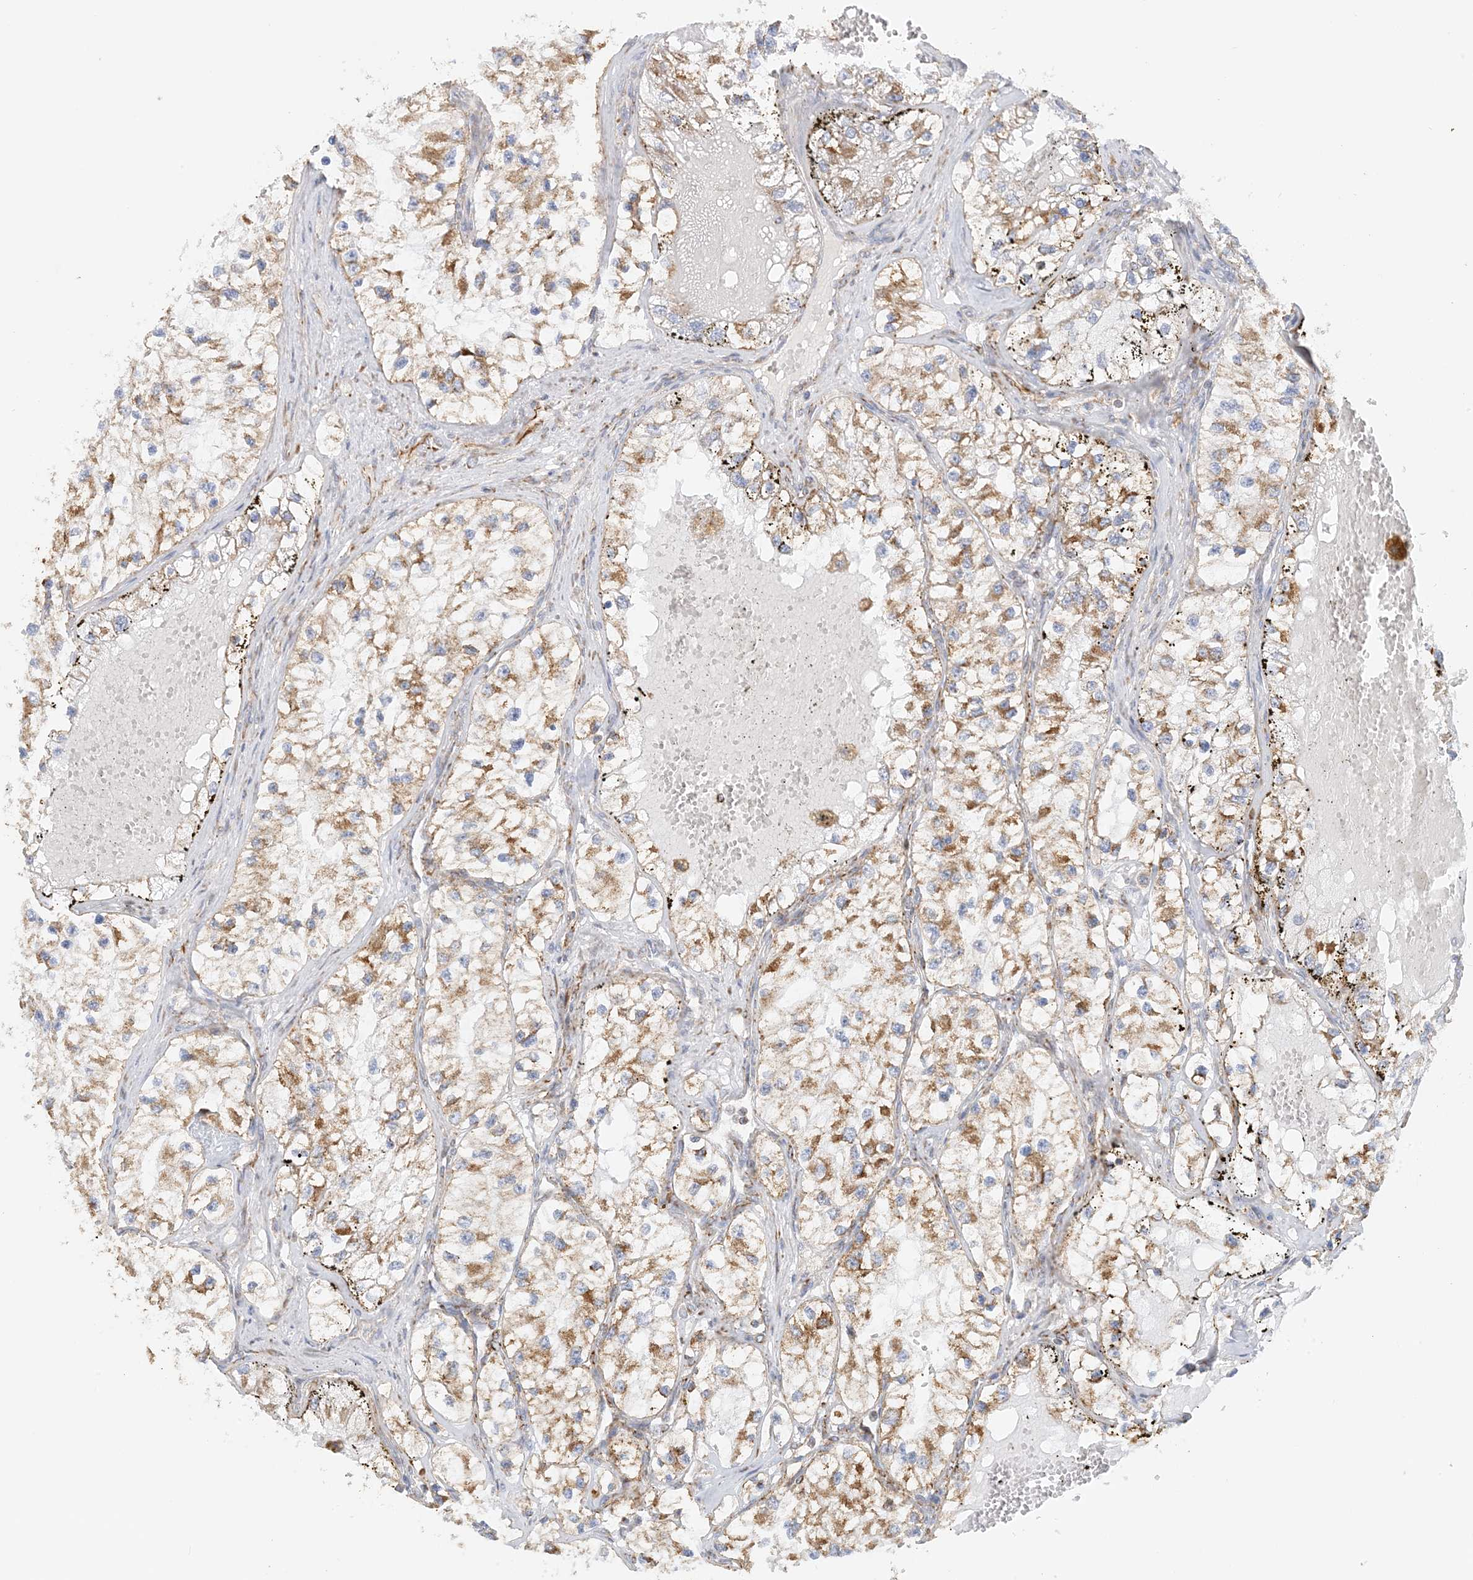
{"staining": {"intensity": "moderate", "quantity": ">75%", "location": "cytoplasmic/membranous"}, "tissue": "renal cancer", "cell_type": "Tumor cells", "image_type": "cancer", "snomed": [{"axis": "morphology", "description": "Adenocarcinoma, NOS"}, {"axis": "topography", "description": "Kidney"}], "caption": "Approximately >75% of tumor cells in human adenocarcinoma (renal) demonstrate moderate cytoplasmic/membranous protein staining as visualized by brown immunohistochemical staining.", "gene": "COA3", "patient": {"sex": "female", "age": 57}}